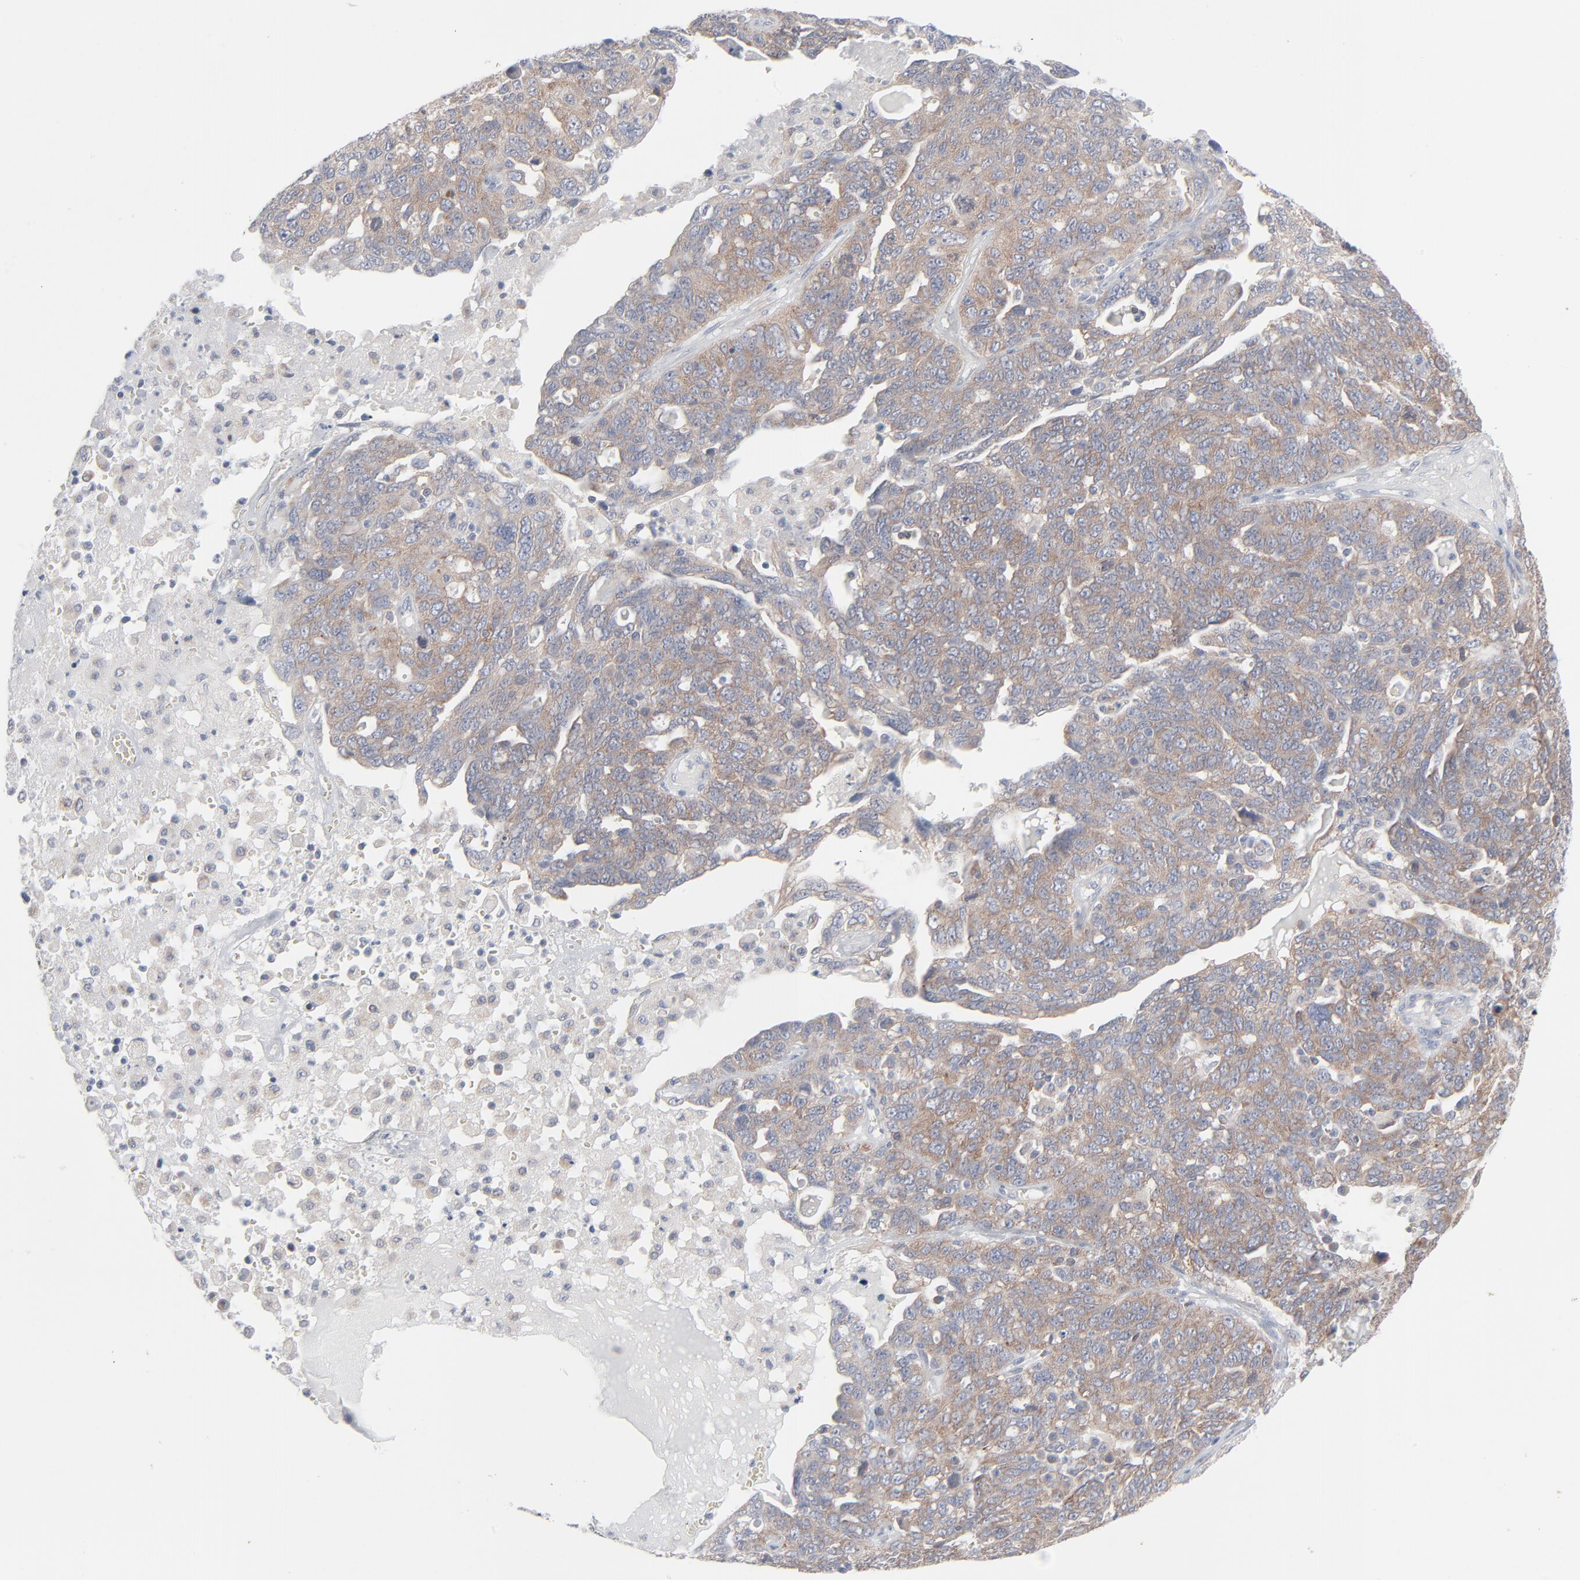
{"staining": {"intensity": "weak", "quantity": ">75%", "location": "cytoplasmic/membranous"}, "tissue": "ovarian cancer", "cell_type": "Tumor cells", "image_type": "cancer", "snomed": [{"axis": "morphology", "description": "Cystadenocarcinoma, serous, NOS"}, {"axis": "topography", "description": "Ovary"}], "caption": "Ovarian cancer stained with a brown dye shows weak cytoplasmic/membranous positive expression in approximately >75% of tumor cells.", "gene": "KDSR", "patient": {"sex": "female", "age": 71}}